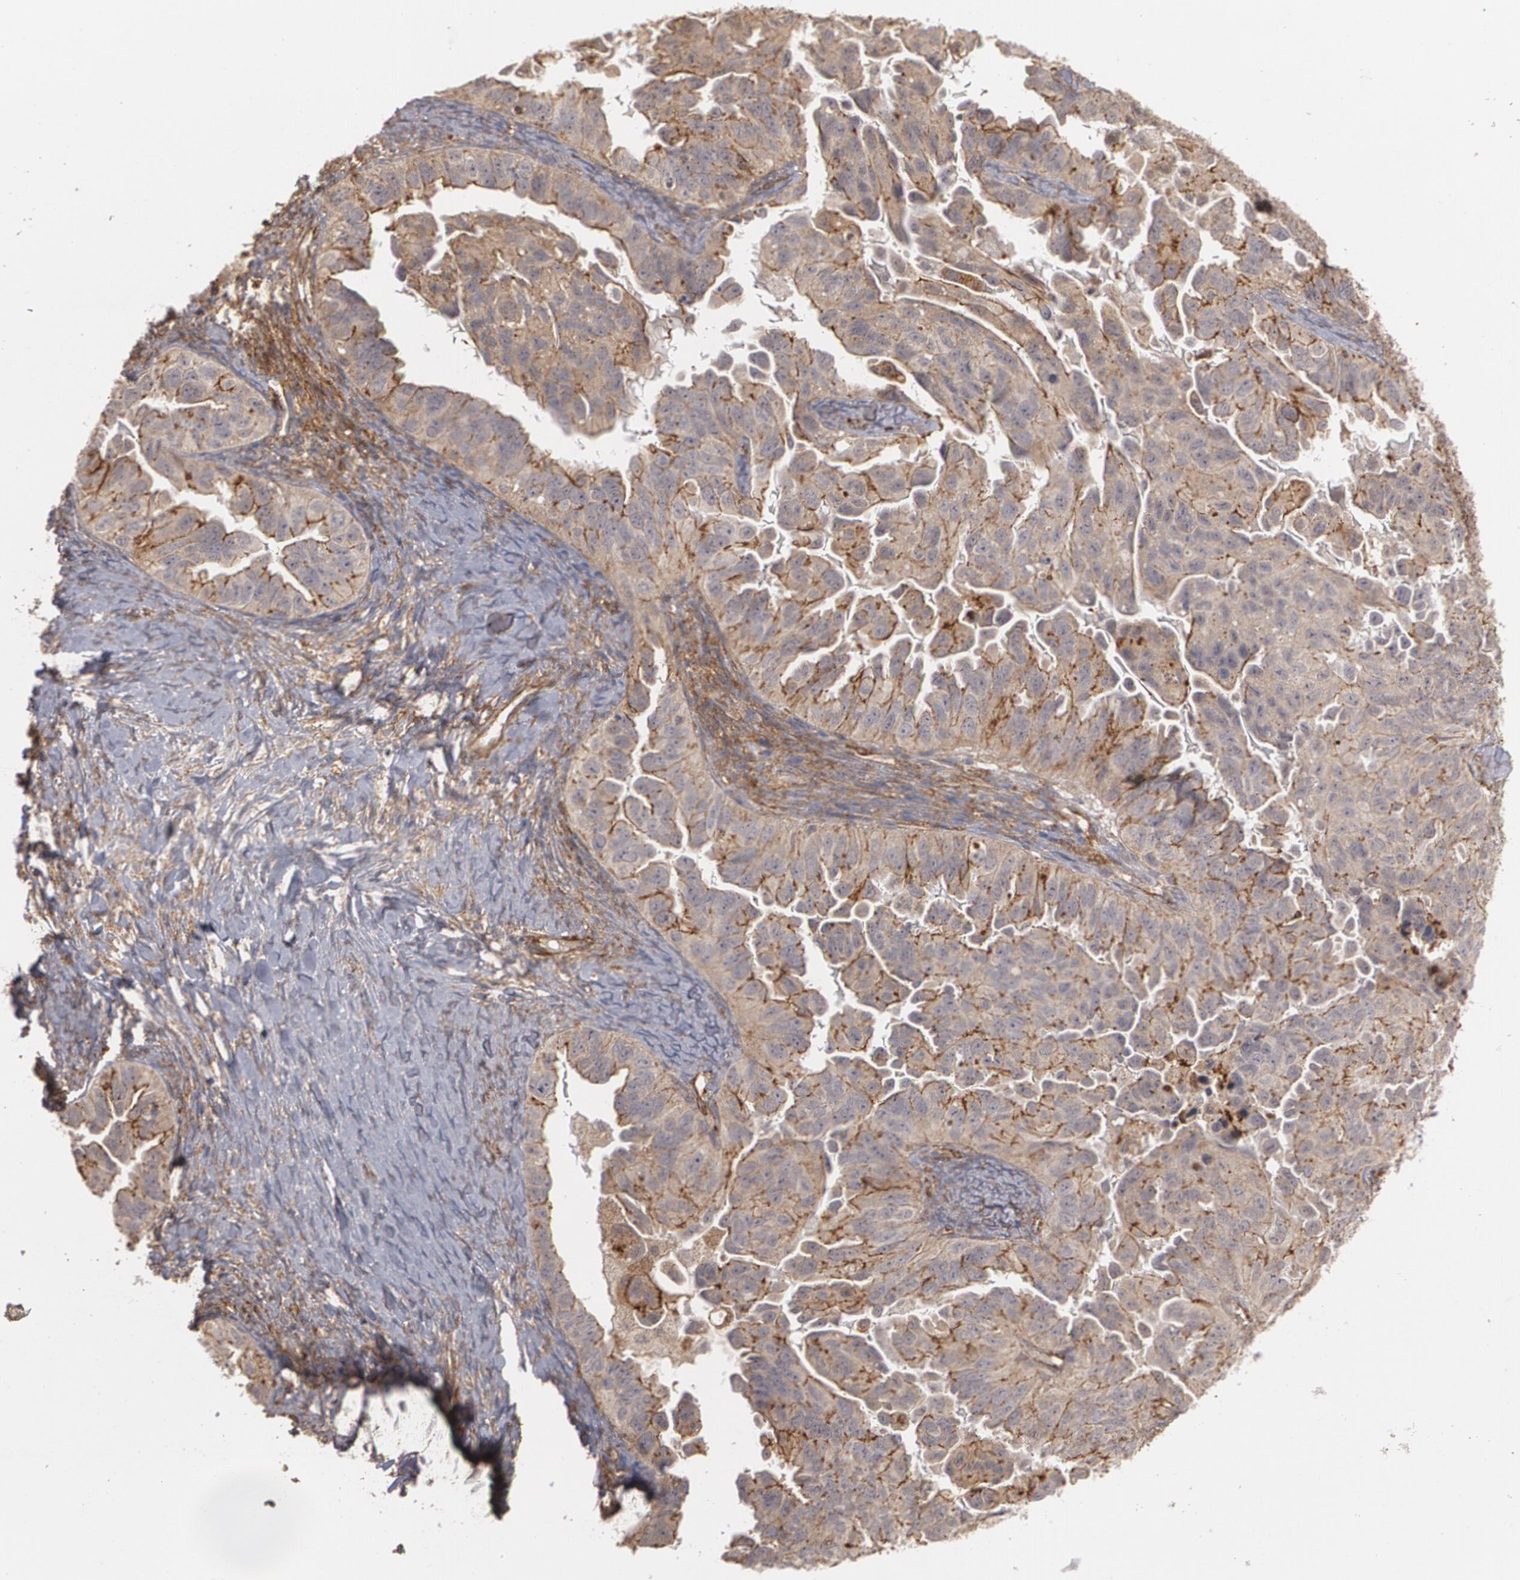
{"staining": {"intensity": "moderate", "quantity": ">75%", "location": "cytoplasmic/membranous"}, "tissue": "ovarian cancer", "cell_type": "Tumor cells", "image_type": "cancer", "snomed": [{"axis": "morphology", "description": "Cystadenocarcinoma, serous, NOS"}, {"axis": "topography", "description": "Ovary"}], "caption": "Protein expression analysis of ovarian cancer demonstrates moderate cytoplasmic/membranous expression in about >75% of tumor cells. (Brightfield microscopy of DAB IHC at high magnification).", "gene": "TJP1", "patient": {"sex": "female", "age": 82}}